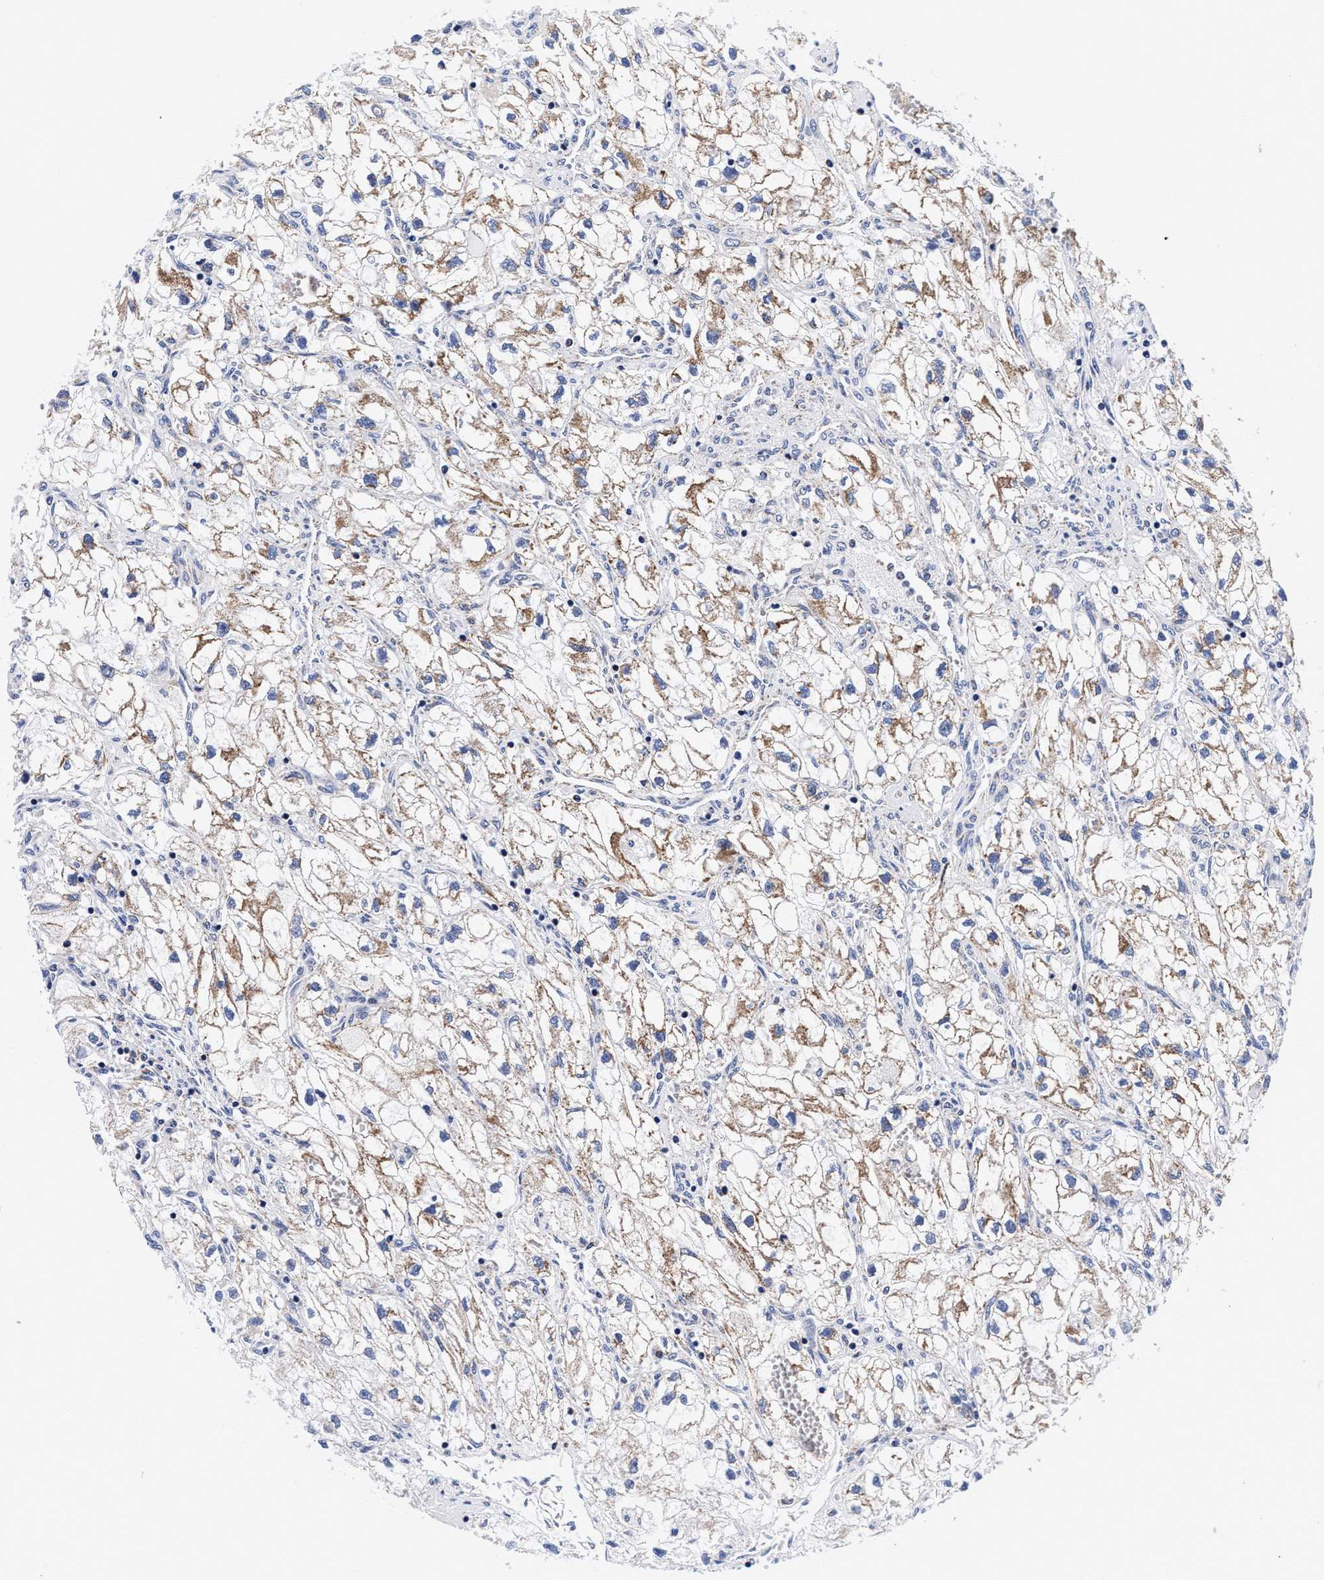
{"staining": {"intensity": "moderate", "quantity": ">75%", "location": "cytoplasmic/membranous"}, "tissue": "renal cancer", "cell_type": "Tumor cells", "image_type": "cancer", "snomed": [{"axis": "morphology", "description": "Adenocarcinoma, NOS"}, {"axis": "topography", "description": "Kidney"}], "caption": "A brown stain labels moderate cytoplasmic/membranous expression of a protein in renal cancer tumor cells.", "gene": "RAB3B", "patient": {"sex": "female", "age": 70}}